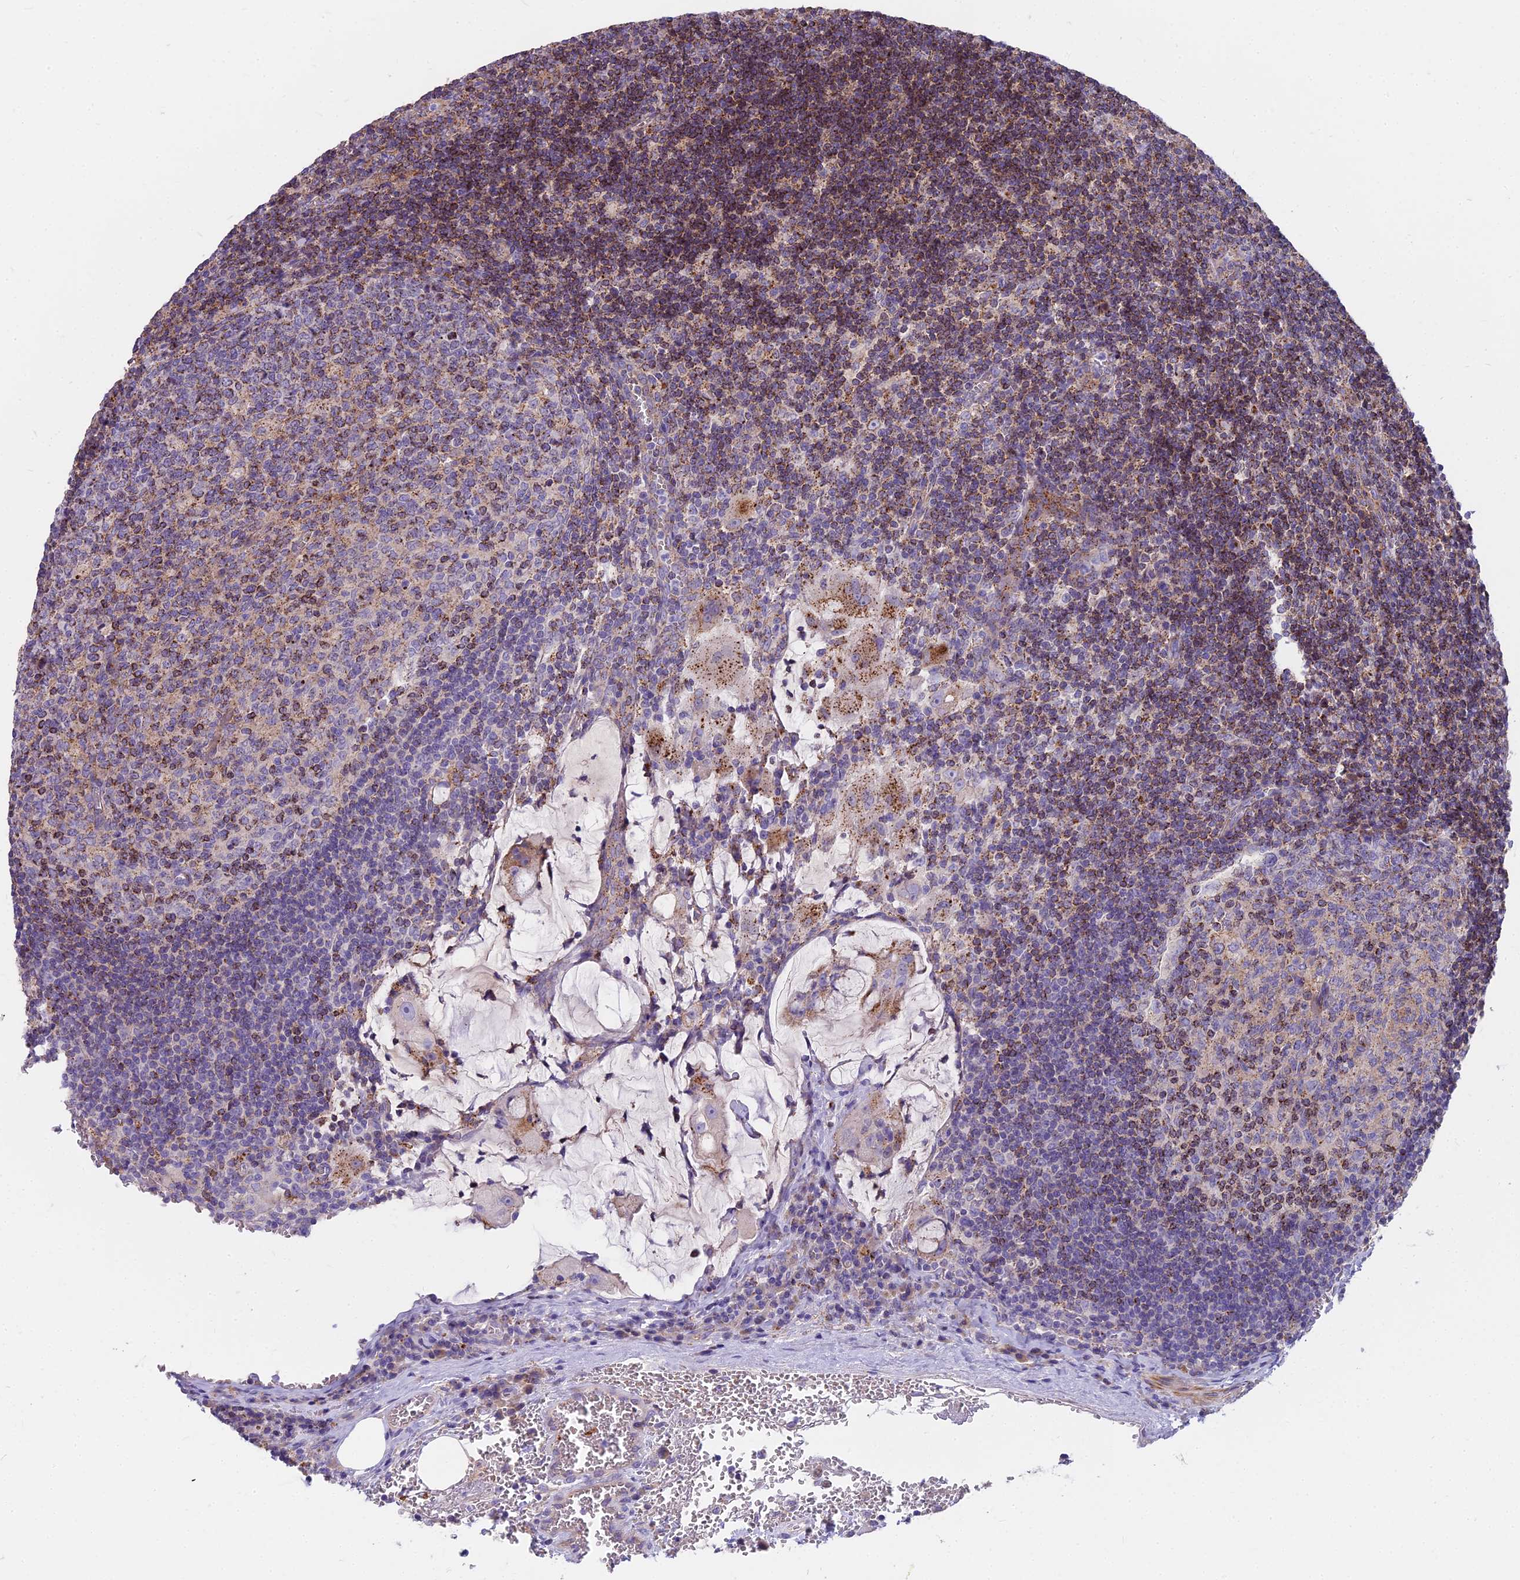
{"staining": {"intensity": "moderate", "quantity": "25%-75%", "location": "cytoplasmic/membranous"}, "tissue": "lymph node", "cell_type": "Germinal center cells", "image_type": "normal", "snomed": [{"axis": "morphology", "description": "Normal tissue, NOS"}, {"axis": "topography", "description": "Lymph node"}], "caption": "Lymph node stained with immunohistochemistry (IHC) shows moderate cytoplasmic/membranous staining in about 25%-75% of germinal center cells.", "gene": "FRMPD1", "patient": {"sex": "female", "age": 73}}